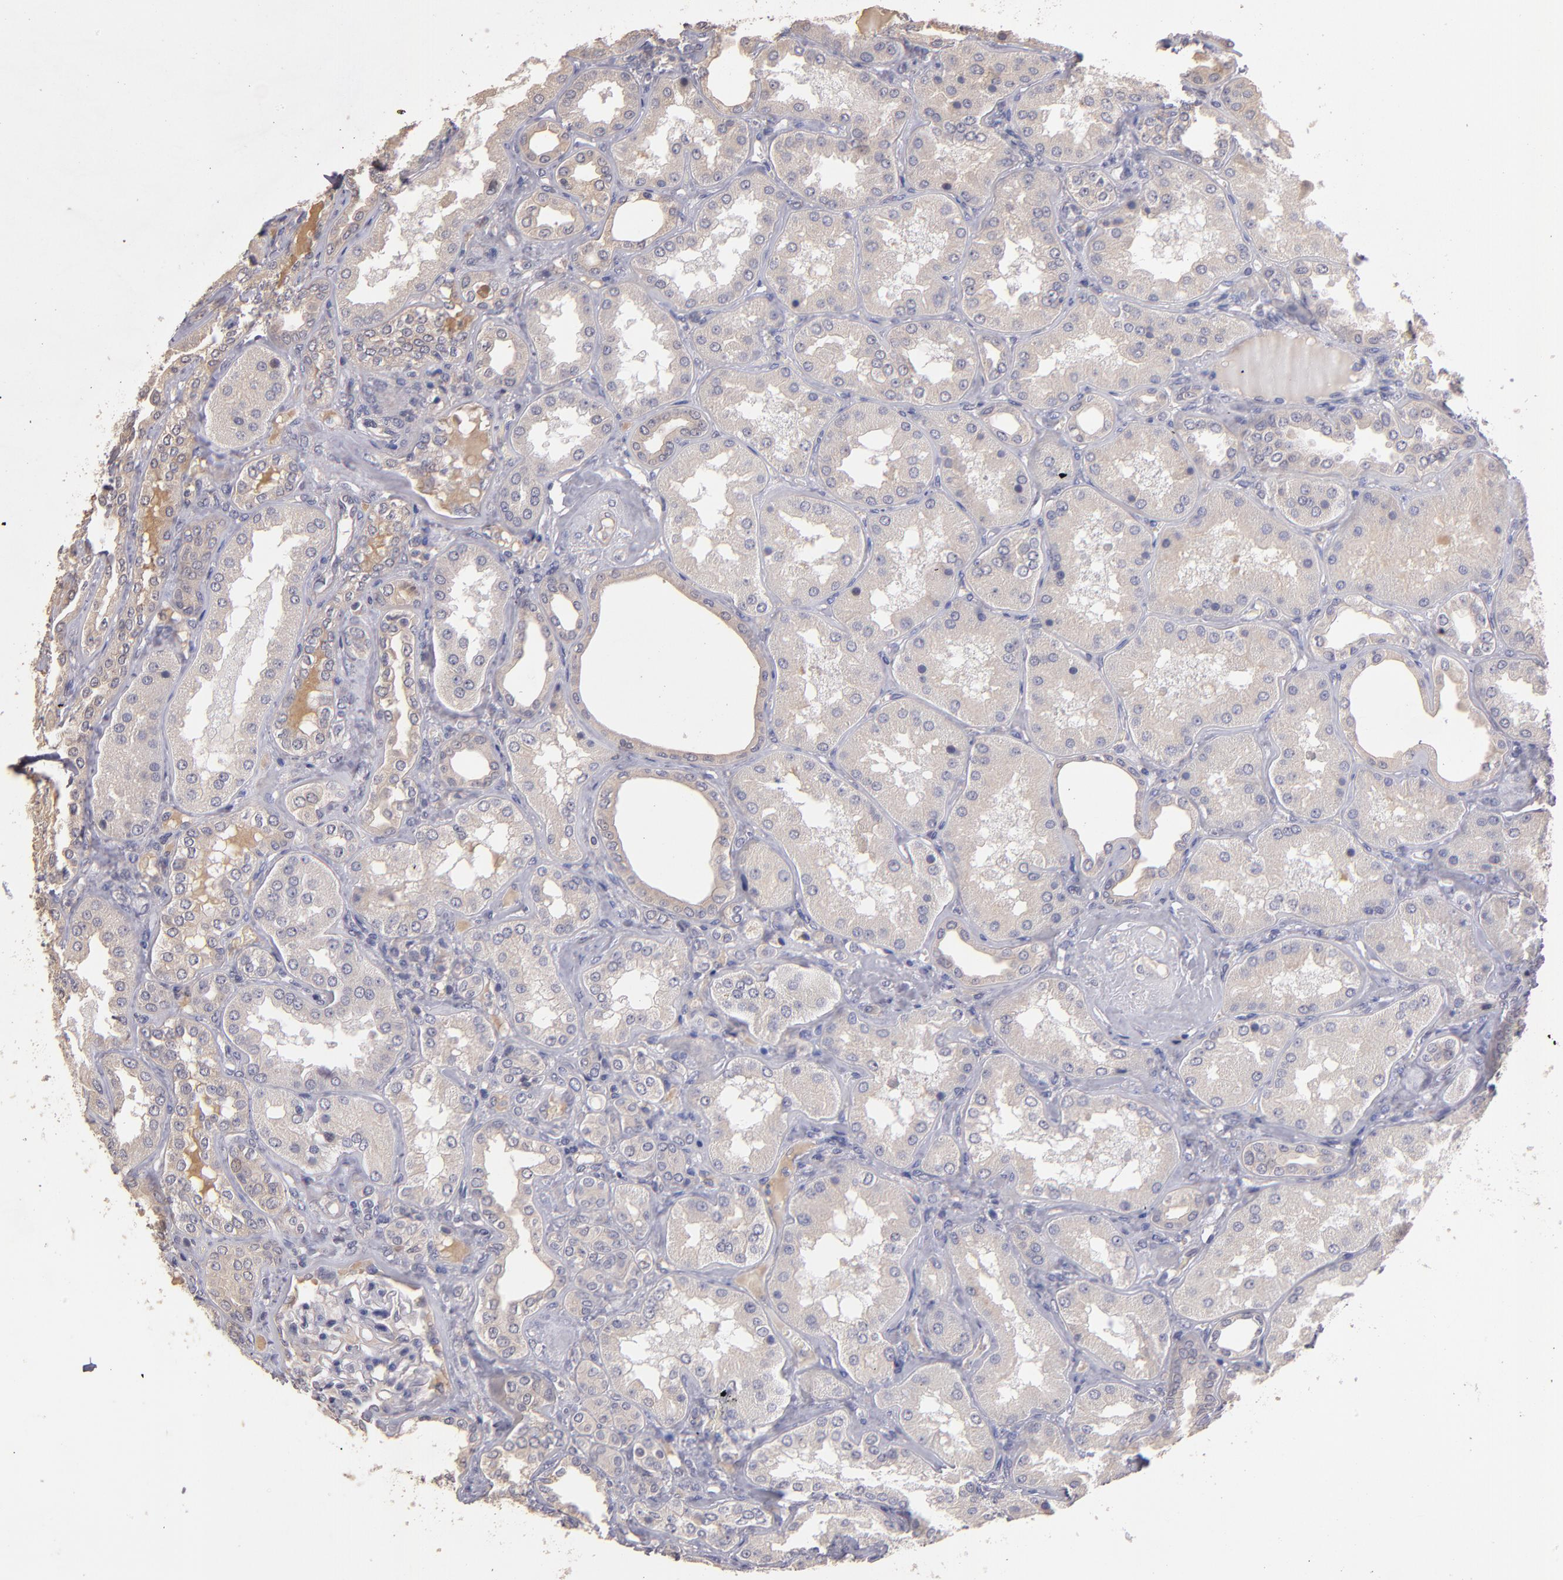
{"staining": {"intensity": "negative", "quantity": "none", "location": "none"}, "tissue": "kidney", "cell_type": "Cells in glomeruli", "image_type": "normal", "snomed": [{"axis": "morphology", "description": "Normal tissue, NOS"}, {"axis": "topography", "description": "Kidney"}], "caption": "IHC image of unremarkable kidney: kidney stained with DAB (3,3'-diaminobenzidine) exhibits no significant protein expression in cells in glomeruli.", "gene": "GNAZ", "patient": {"sex": "female", "age": 56}}